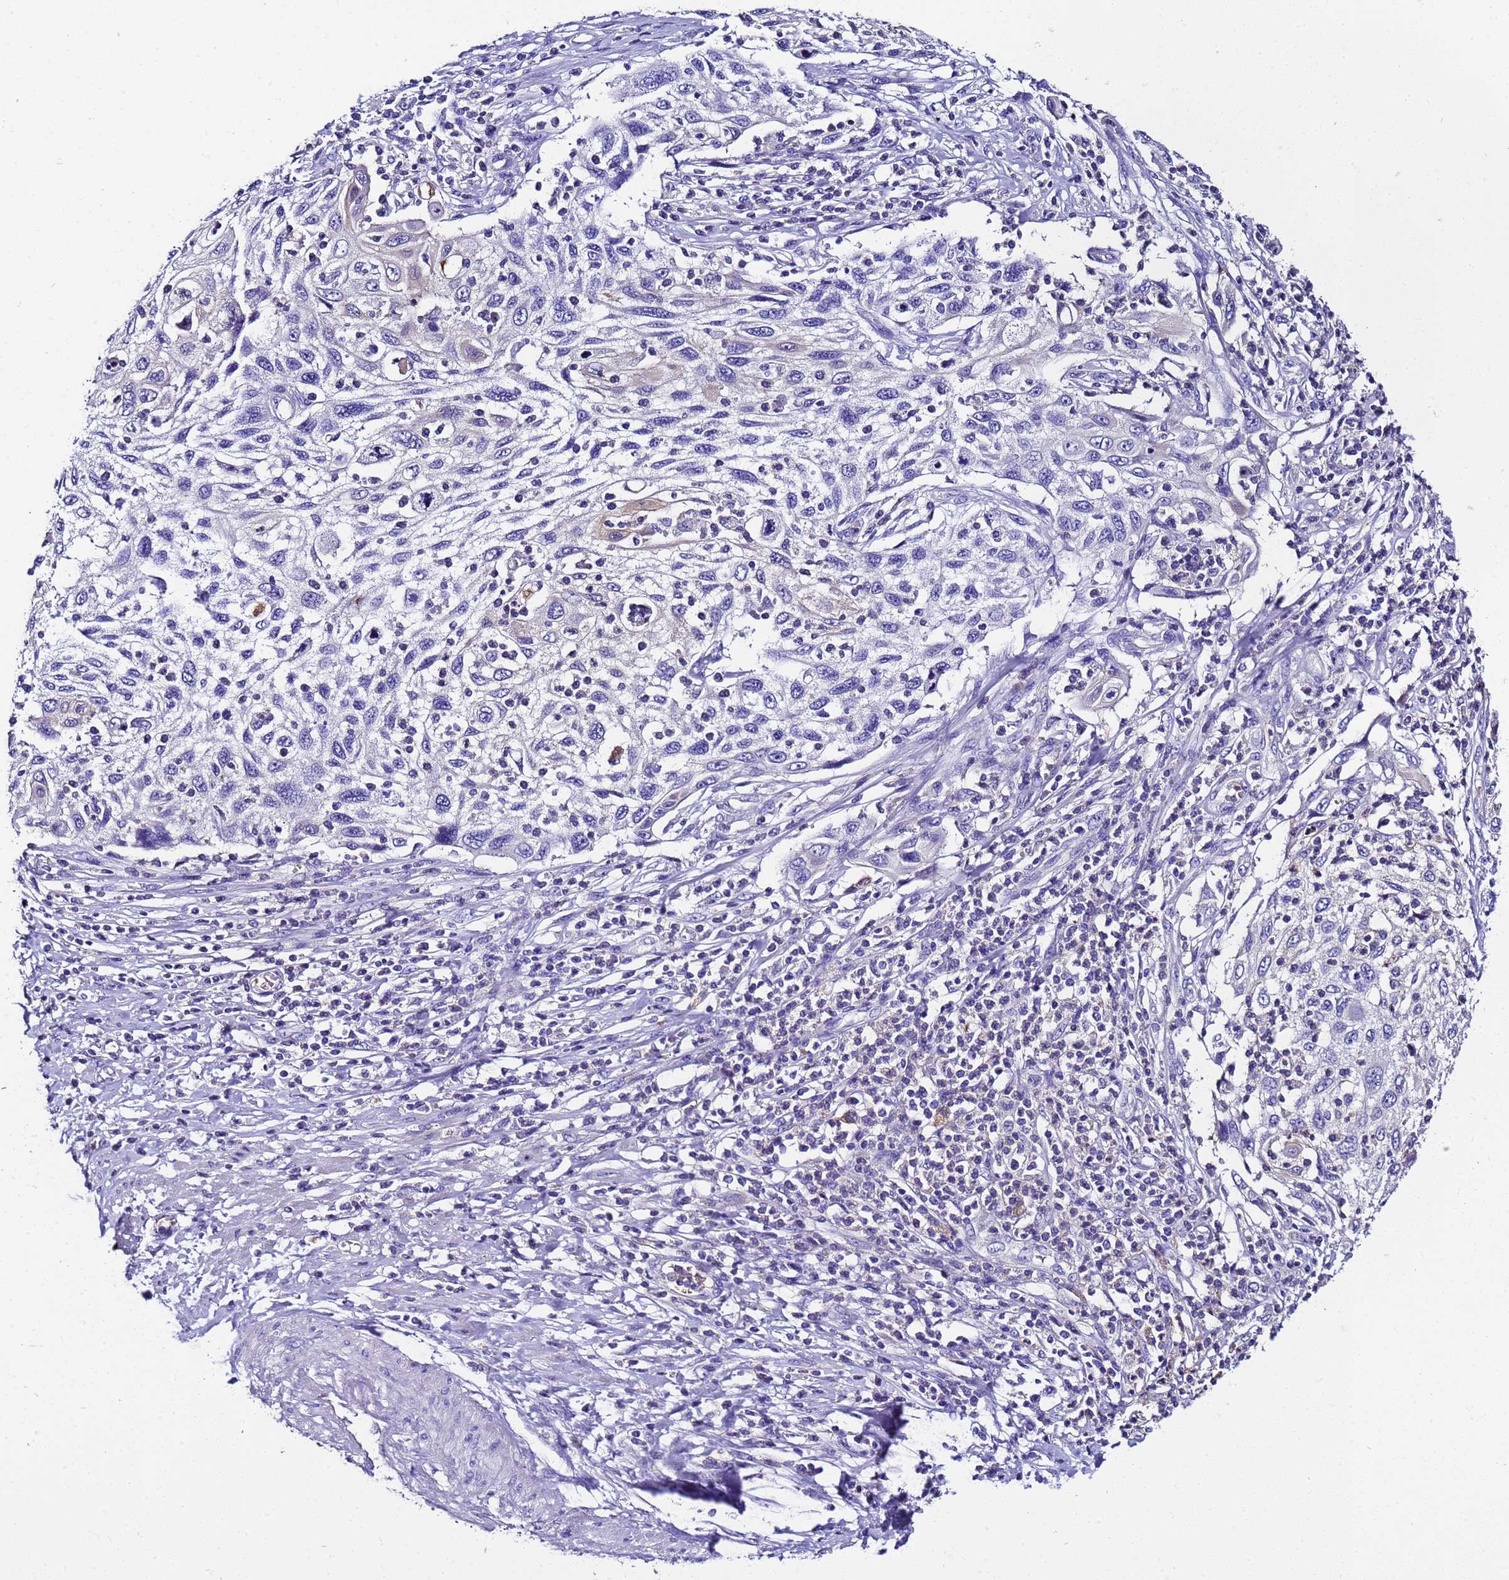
{"staining": {"intensity": "negative", "quantity": "none", "location": "none"}, "tissue": "cervical cancer", "cell_type": "Tumor cells", "image_type": "cancer", "snomed": [{"axis": "morphology", "description": "Squamous cell carcinoma, NOS"}, {"axis": "topography", "description": "Cervix"}], "caption": "A high-resolution histopathology image shows IHC staining of cervical squamous cell carcinoma, which reveals no significant positivity in tumor cells. (DAB (3,3'-diaminobenzidine) immunohistochemistry with hematoxylin counter stain).", "gene": "UGT2A1", "patient": {"sex": "female", "age": 70}}